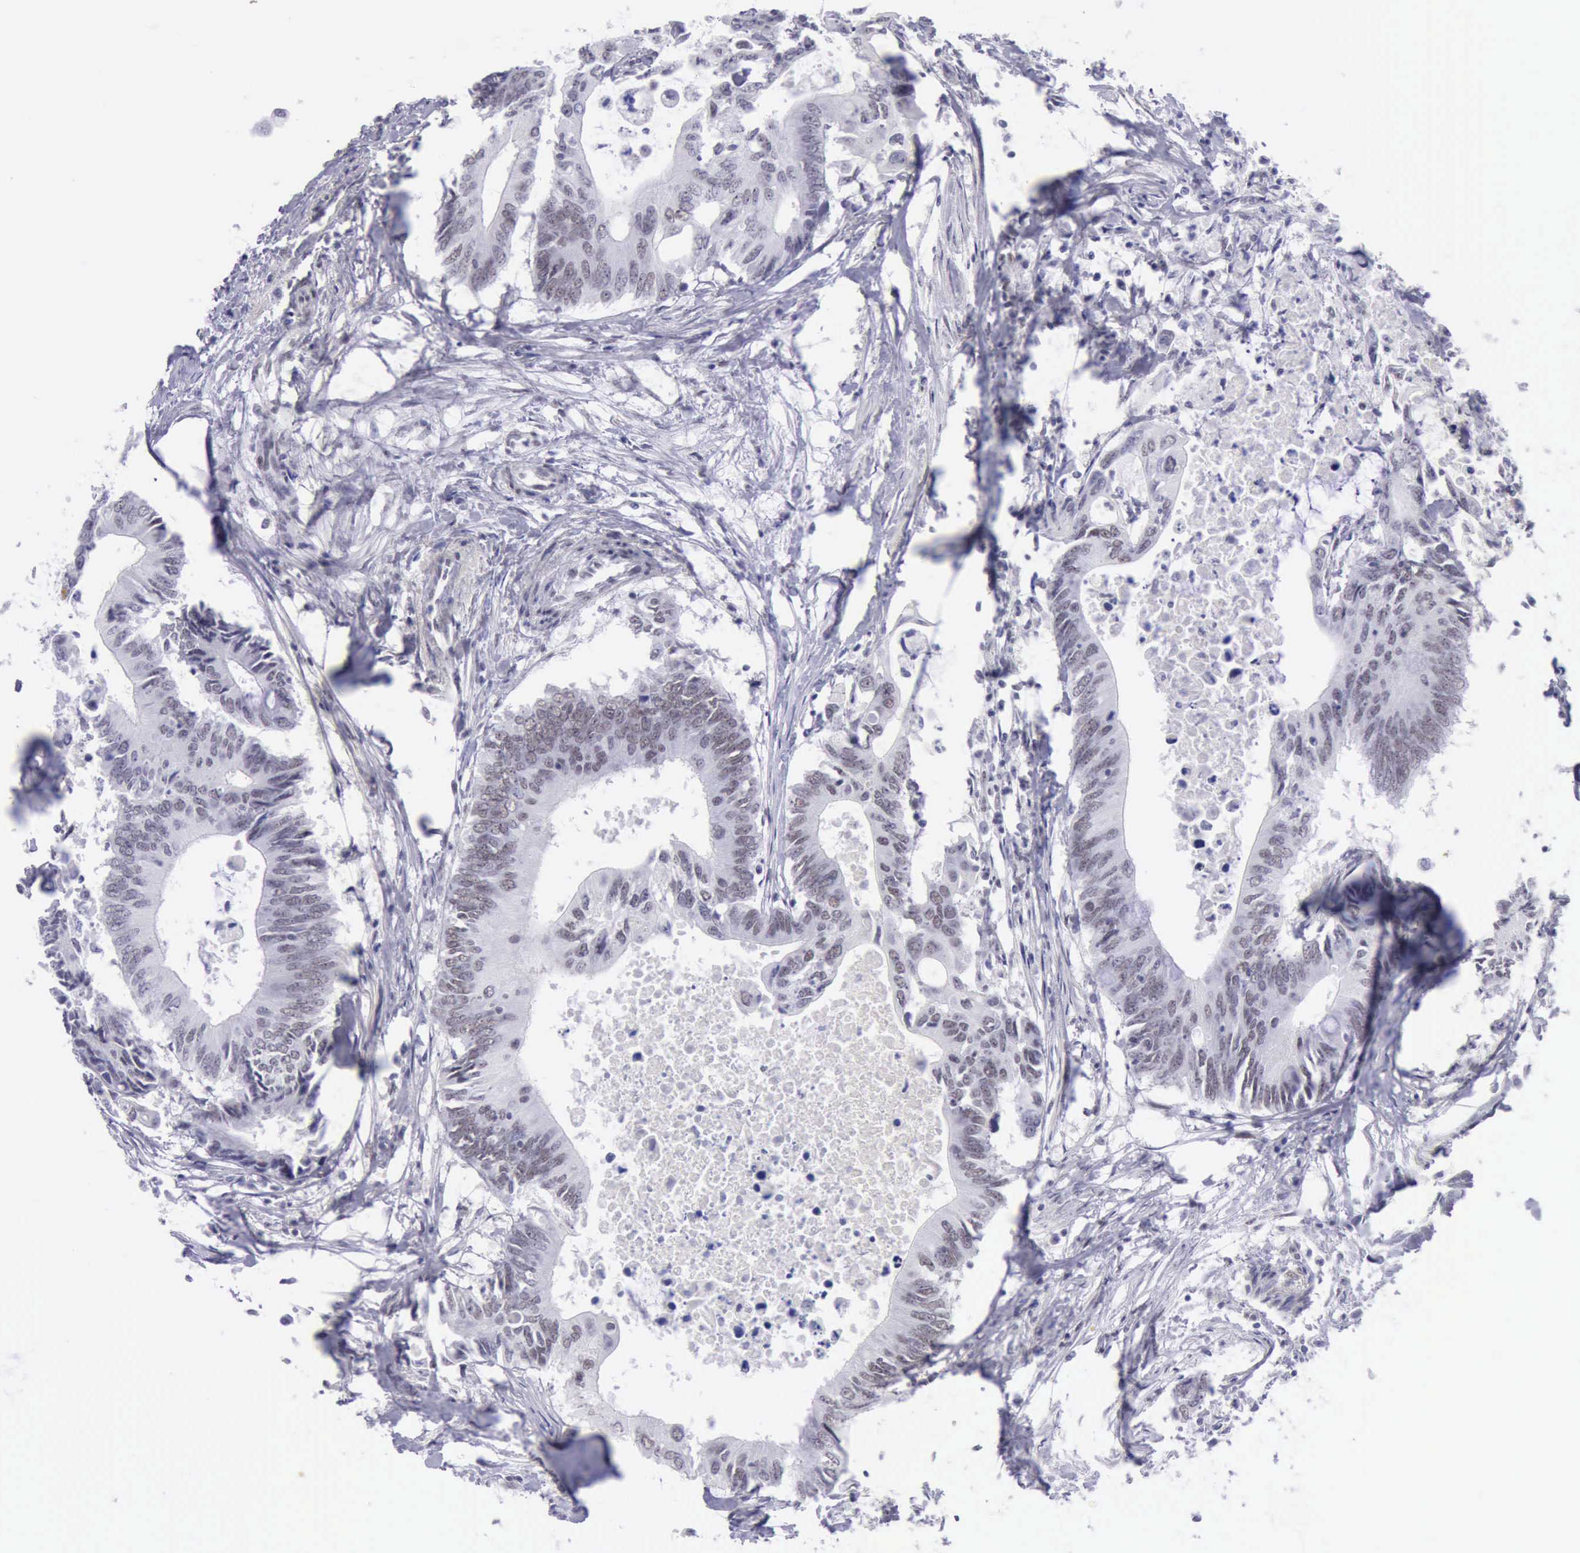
{"staining": {"intensity": "weak", "quantity": "25%-75%", "location": "nuclear"}, "tissue": "colorectal cancer", "cell_type": "Tumor cells", "image_type": "cancer", "snomed": [{"axis": "morphology", "description": "Adenocarcinoma, NOS"}, {"axis": "topography", "description": "Colon"}], "caption": "Brown immunohistochemical staining in human colorectal cancer shows weak nuclear staining in about 25%-75% of tumor cells. The staining was performed using DAB (3,3'-diaminobenzidine) to visualize the protein expression in brown, while the nuclei were stained in blue with hematoxylin (Magnification: 20x).", "gene": "EP300", "patient": {"sex": "male", "age": 71}}